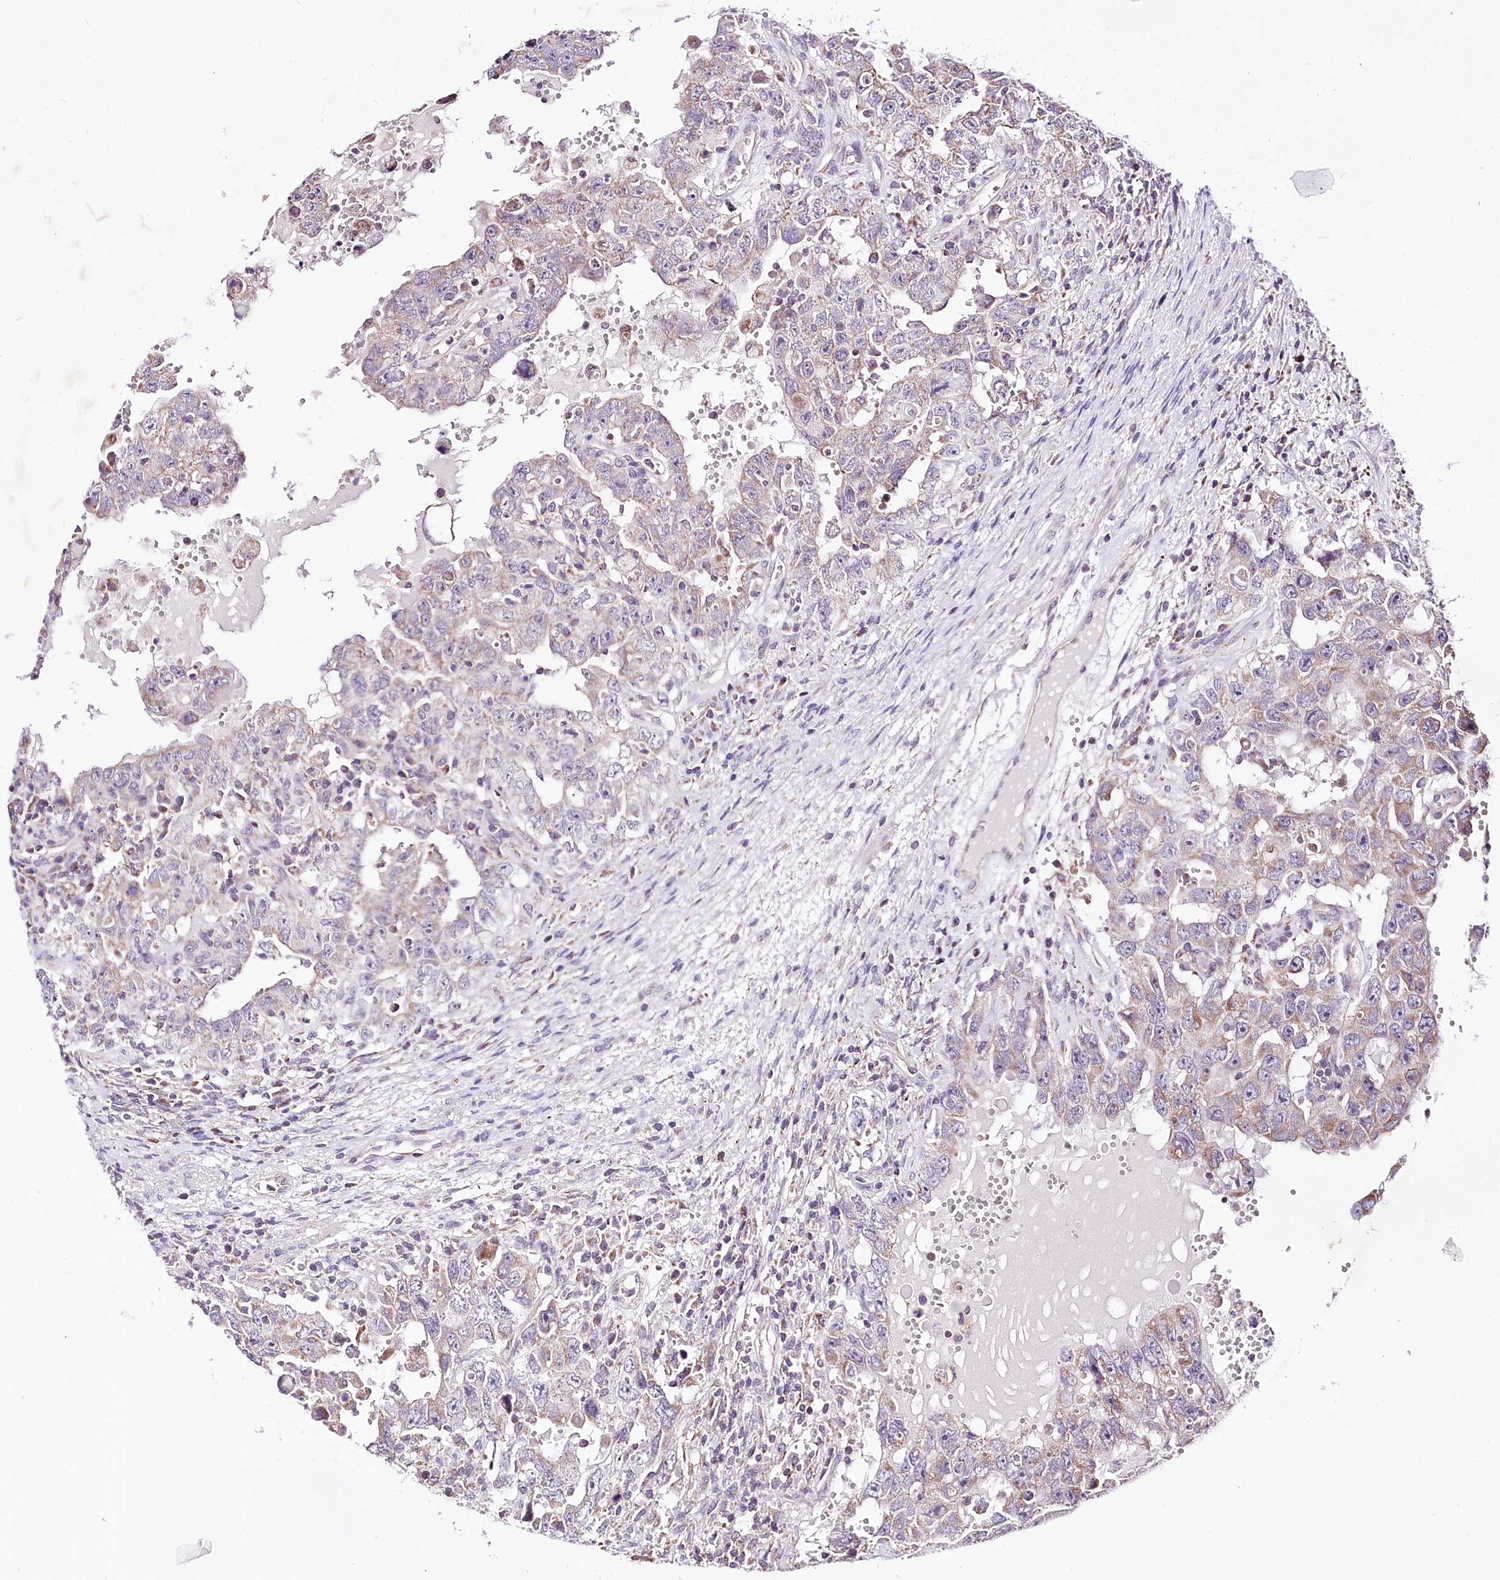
{"staining": {"intensity": "weak", "quantity": "<25%", "location": "cytoplasmic/membranous"}, "tissue": "testis cancer", "cell_type": "Tumor cells", "image_type": "cancer", "snomed": [{"axis": "morphology", "description": "Carcinoma, Embryonal, NOS"}, {"axis": "topography", "description": "Testis"}], "caption": "Testis cancer stained for a protein using IHC demonstrates no staining tumor cells.", "gene": "ATE1", "patient": {"sex": "male", "age": 26}}